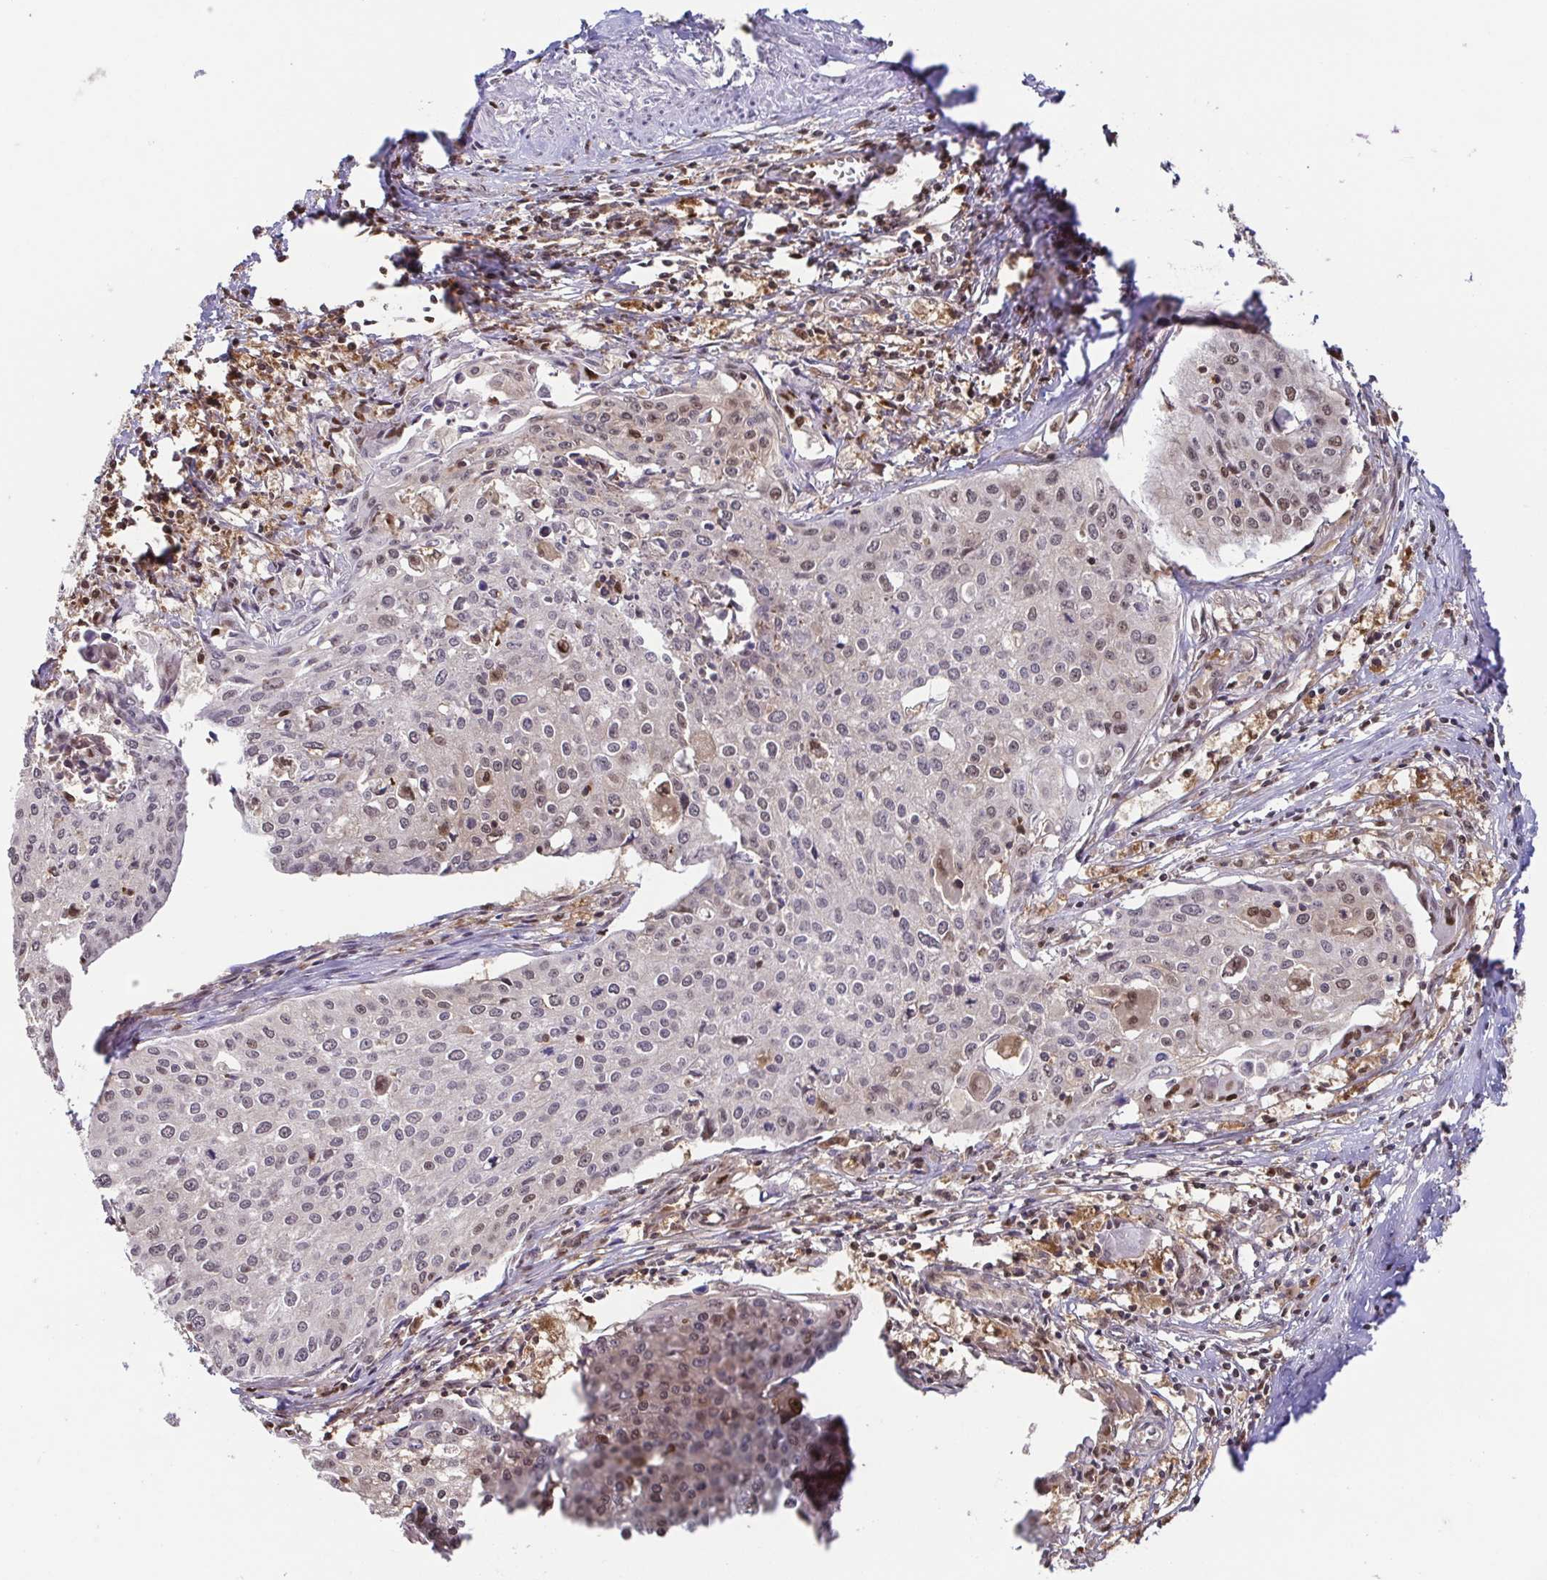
{"staining": {"intensity": "moderate", "quantity": "<25%", "location": "nuclear"}, "tissue": "cervical cancer", "cell_type": "Tumor cells", "image_type": "cancer", "snomed": [{"axis": "morphology", "description": "Squamous cell carcinoma, NOS"}, {"axis": "topography", "description": "Cervix"}], "caption": "A micrograph of human cervical cancer (squamous cell carcinoma) stained for a protein displays moderate nuclear brown staining in tumor cells.", "gene": "PSMB9", "patient": {"sex": "female", "age": 38}}